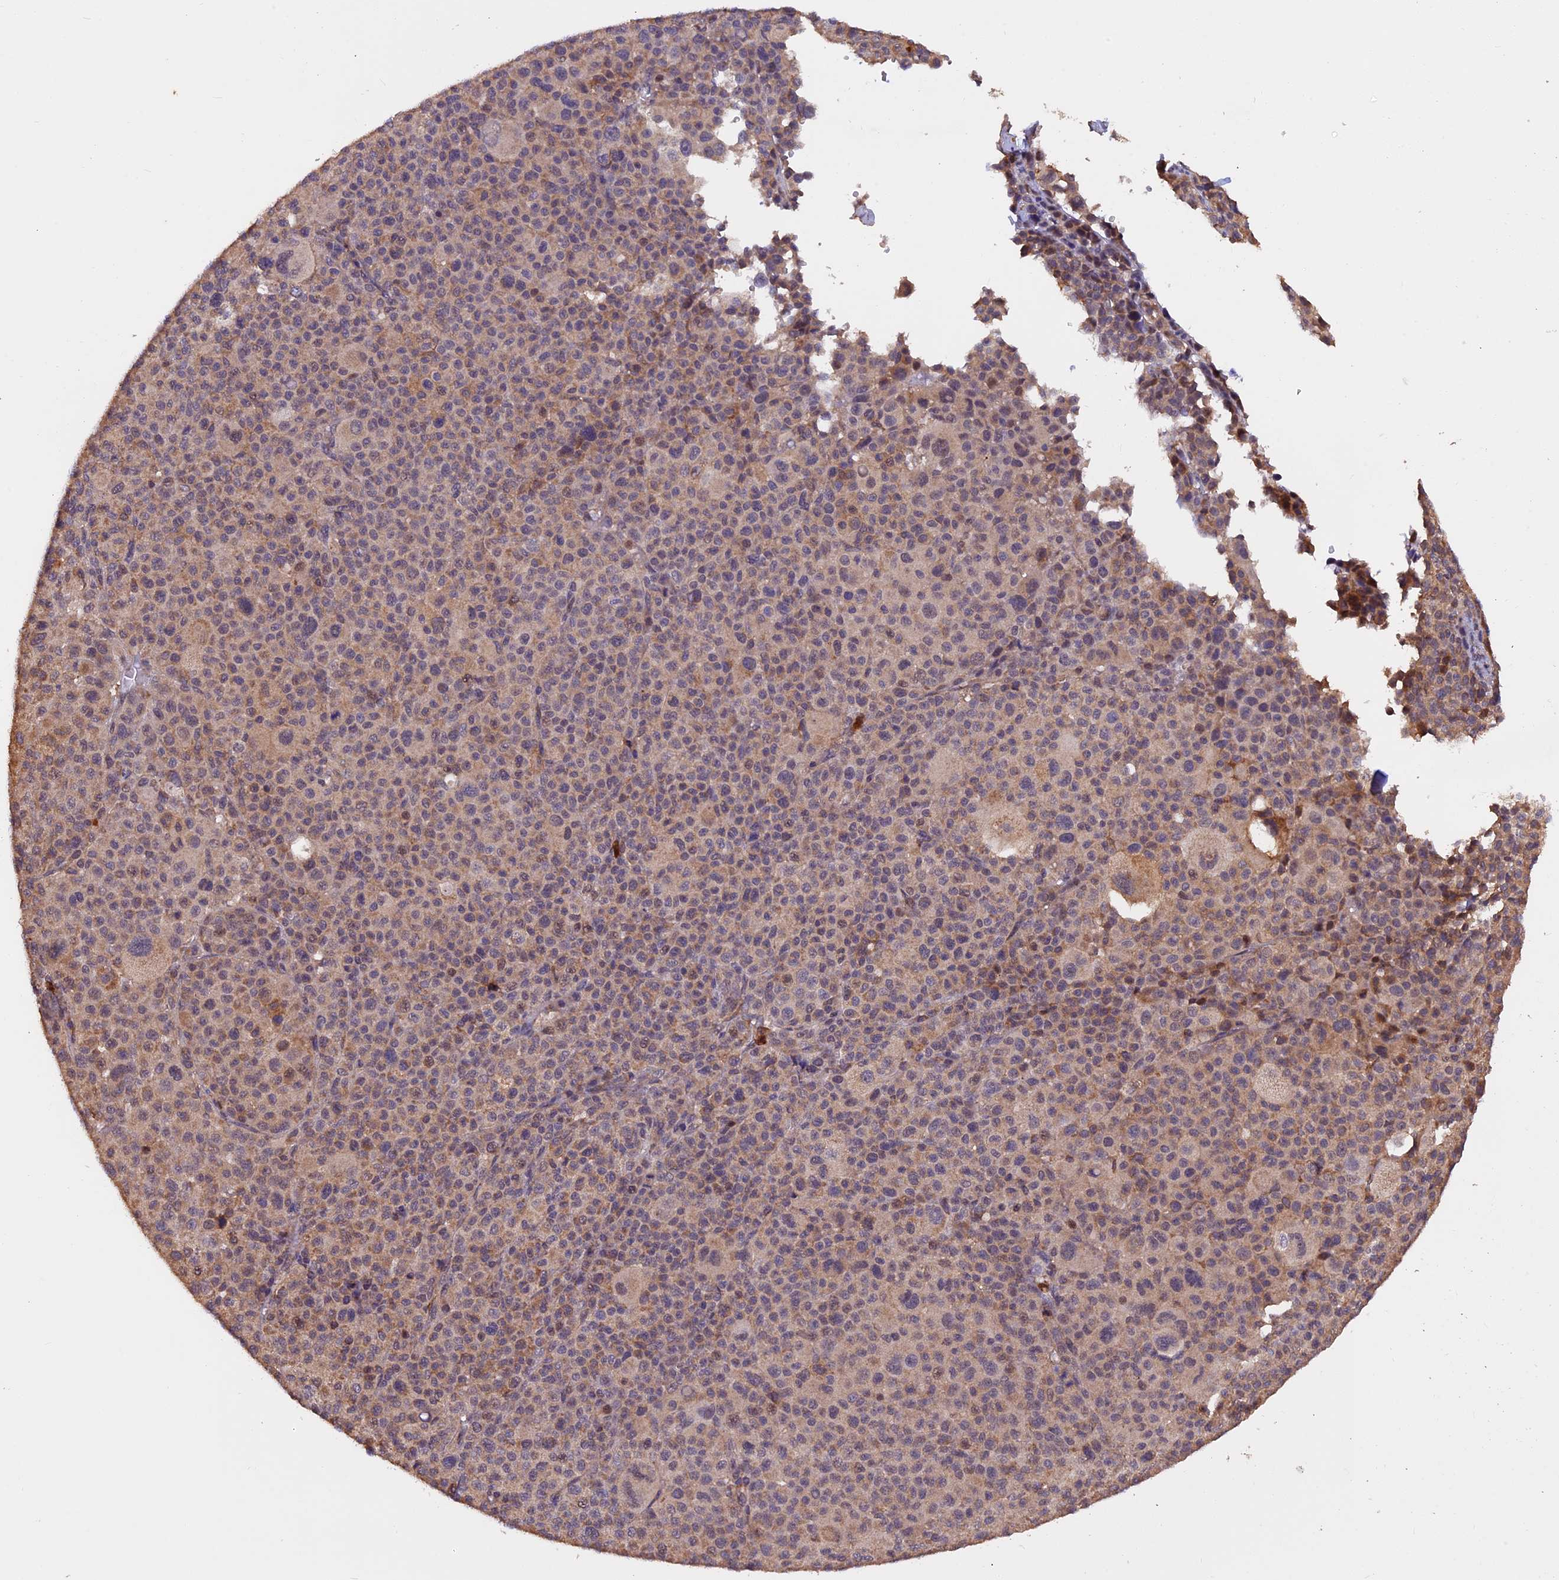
{"staining": {"intensity": "weak", "quantity": ">75%", "location": "cytoplasmic/membranous"}, "tissue": "melanoma", "cell_type": "Tumor cells", "image_type": "cancer", "snomed": [{"axis": "morphology", "description": "Malignant melanoma, Metastatic site"}, {"axis": "topography", "description": "Skin"}], "caption": "Immunohistochemistry (IHC) (DAB) staining of malignant melanoma (metastatic site) demonstrates weak cytoplasmic/membranous protein expression in approximately >75% of tumor cells. The staining was performed using DAB to visualize the protein expression in brown, while the nuclei were stained in blue with hematoxylin (Magnification: 20x).", "gene": "PKD2L2", "patient": {"sex": "female", "age": 74}}